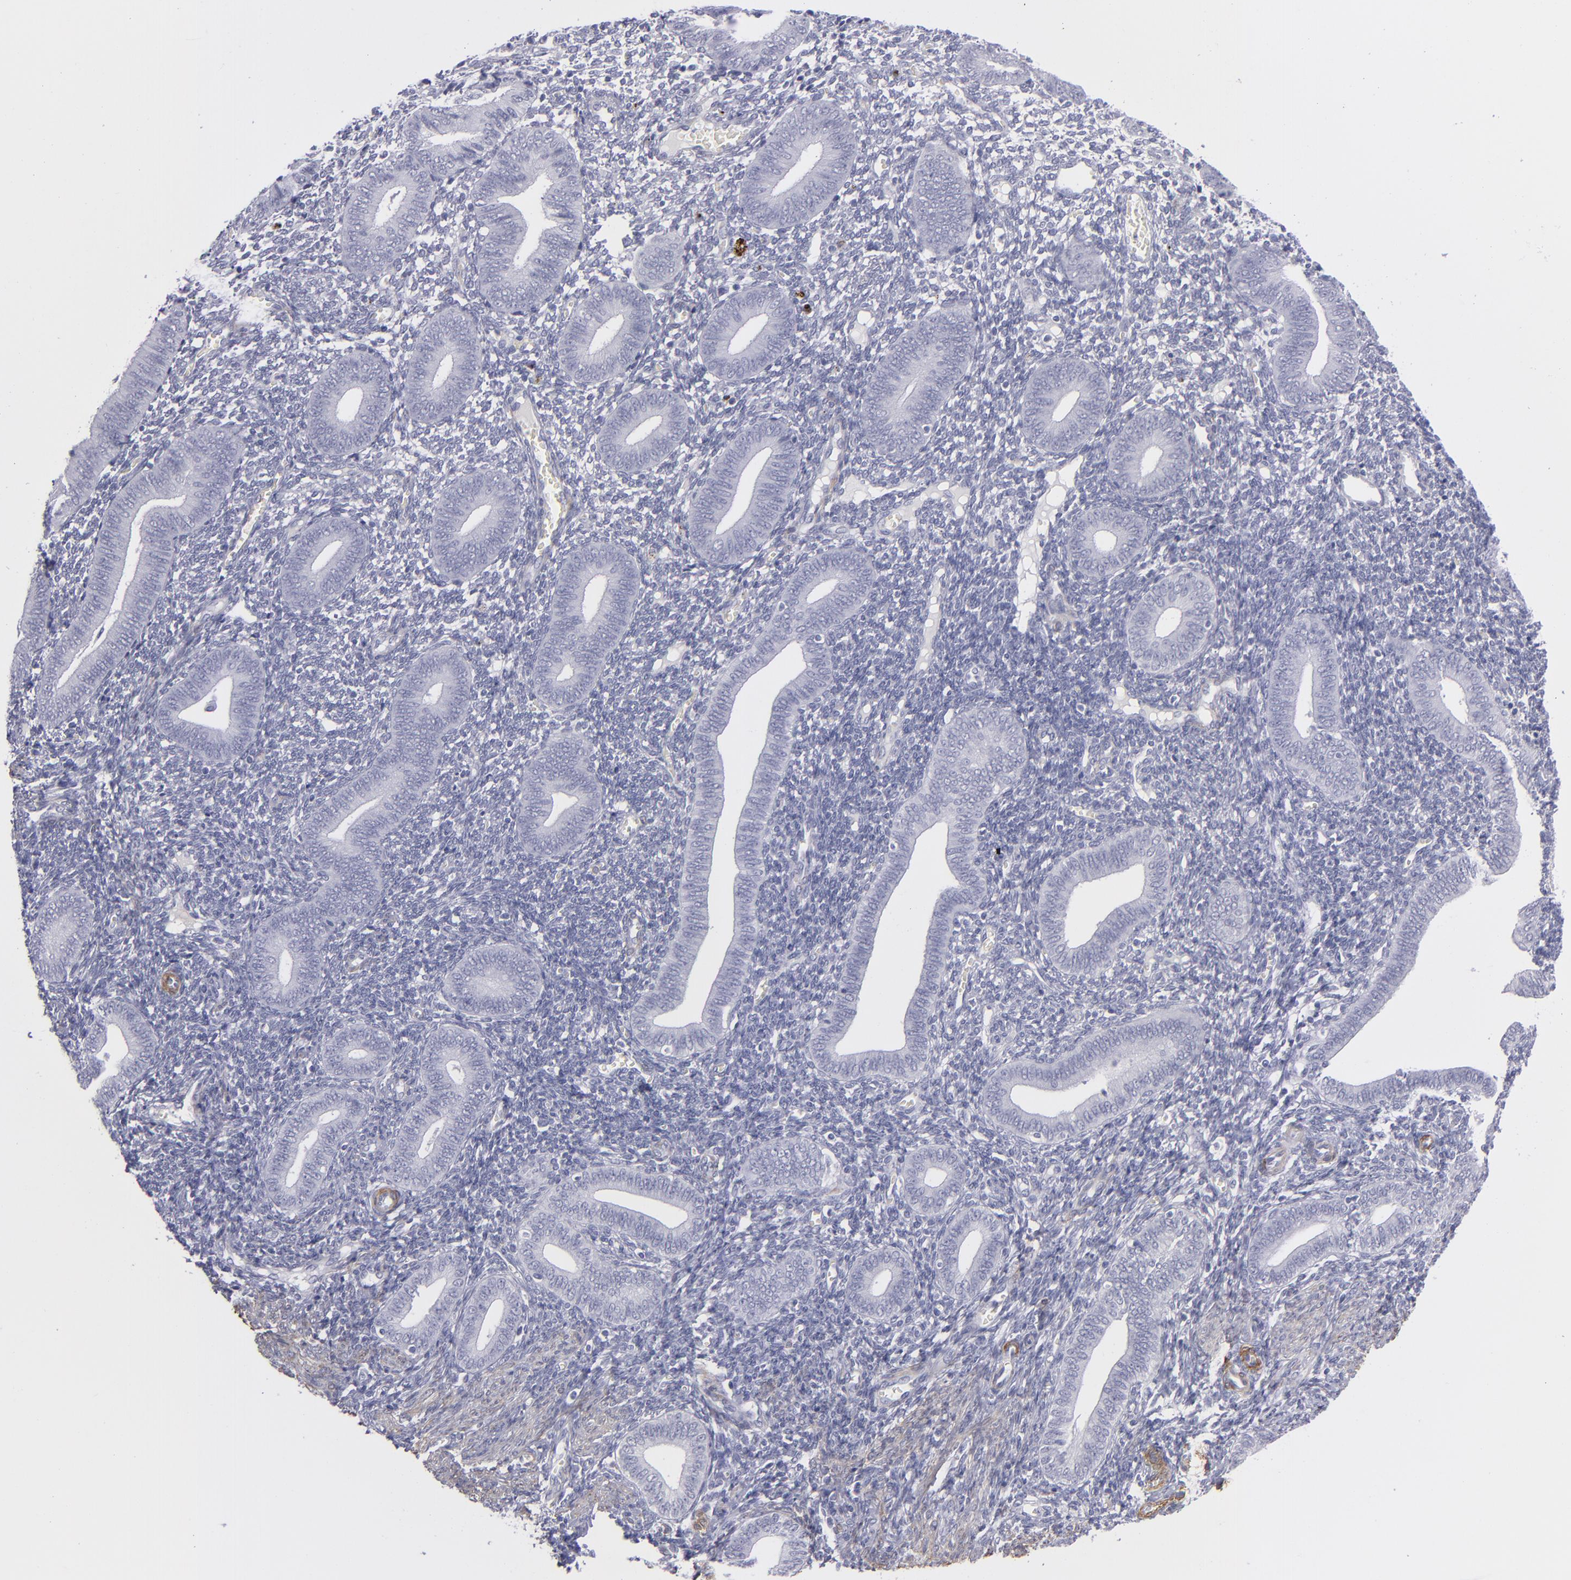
{"staining": {"intensity": "negative", "quantity": "none", "location": "none"}, "tissue": "endometrium", "cell_type": "Cells in endometrial stroma", "image_type": "normal", "snomed": [{"axis": "morphology", "description": "Normal tissue, NOS"}, {"axis": "topography", "description": "Uterus"}, {"axis": "topography", "description": "Endometrium"}], "caption": "A histopathology image of endometrium stained for a protein shows no brown staining in cells in endometrial stroma. Brightfield microscopy of IHC stained with DAB (brown) and hematoxylin (blue), captured at high magnification.", "gene": "MYH11", "patient": {"sex": "female", "age": 33}}